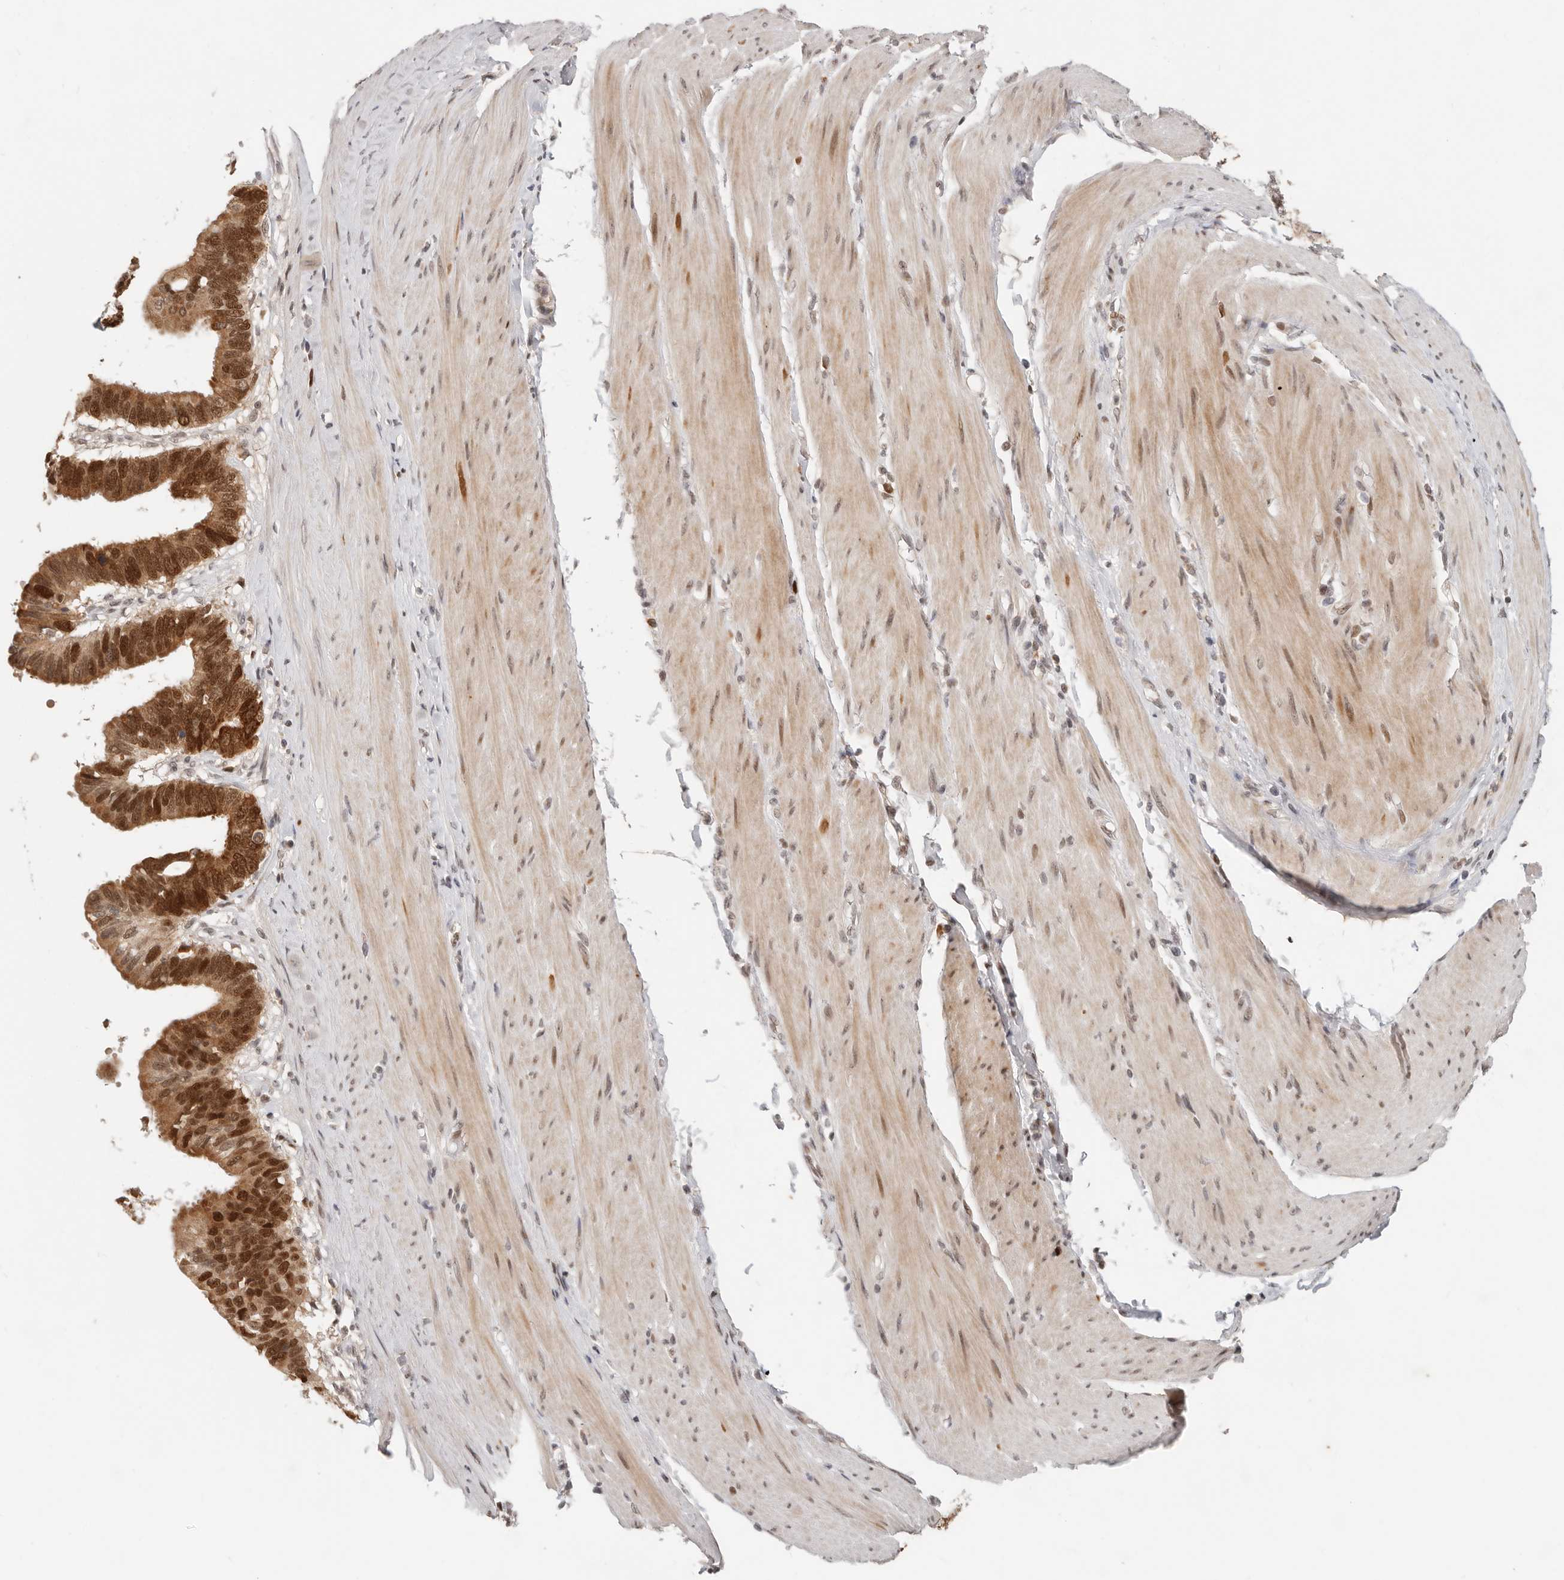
{"staining": {"intensity": "strong", "quantity": ">75%", "location": "cytoplasmic/membranous,nuclear"}, "tissue": "pancreatic cancer", "cell_type": "Tumor cells", "image_type": "cancer", "snomed": [{"axis": "morphology", "description": "Adenocarcinoma, NOS"}, {"axis": "topography", "description": "Pancreas"}], "caption": "DAB (3,3'-diaminobenzidine) immunohistochemical staining of human adenocarcinoma (pancreatic) reveals strong cytoplasmic/membranous and nuclear protein positivity in about >75% of tumor cells.", "gene": "RFC2", "patient": {"sex": "female", "age": 56}}